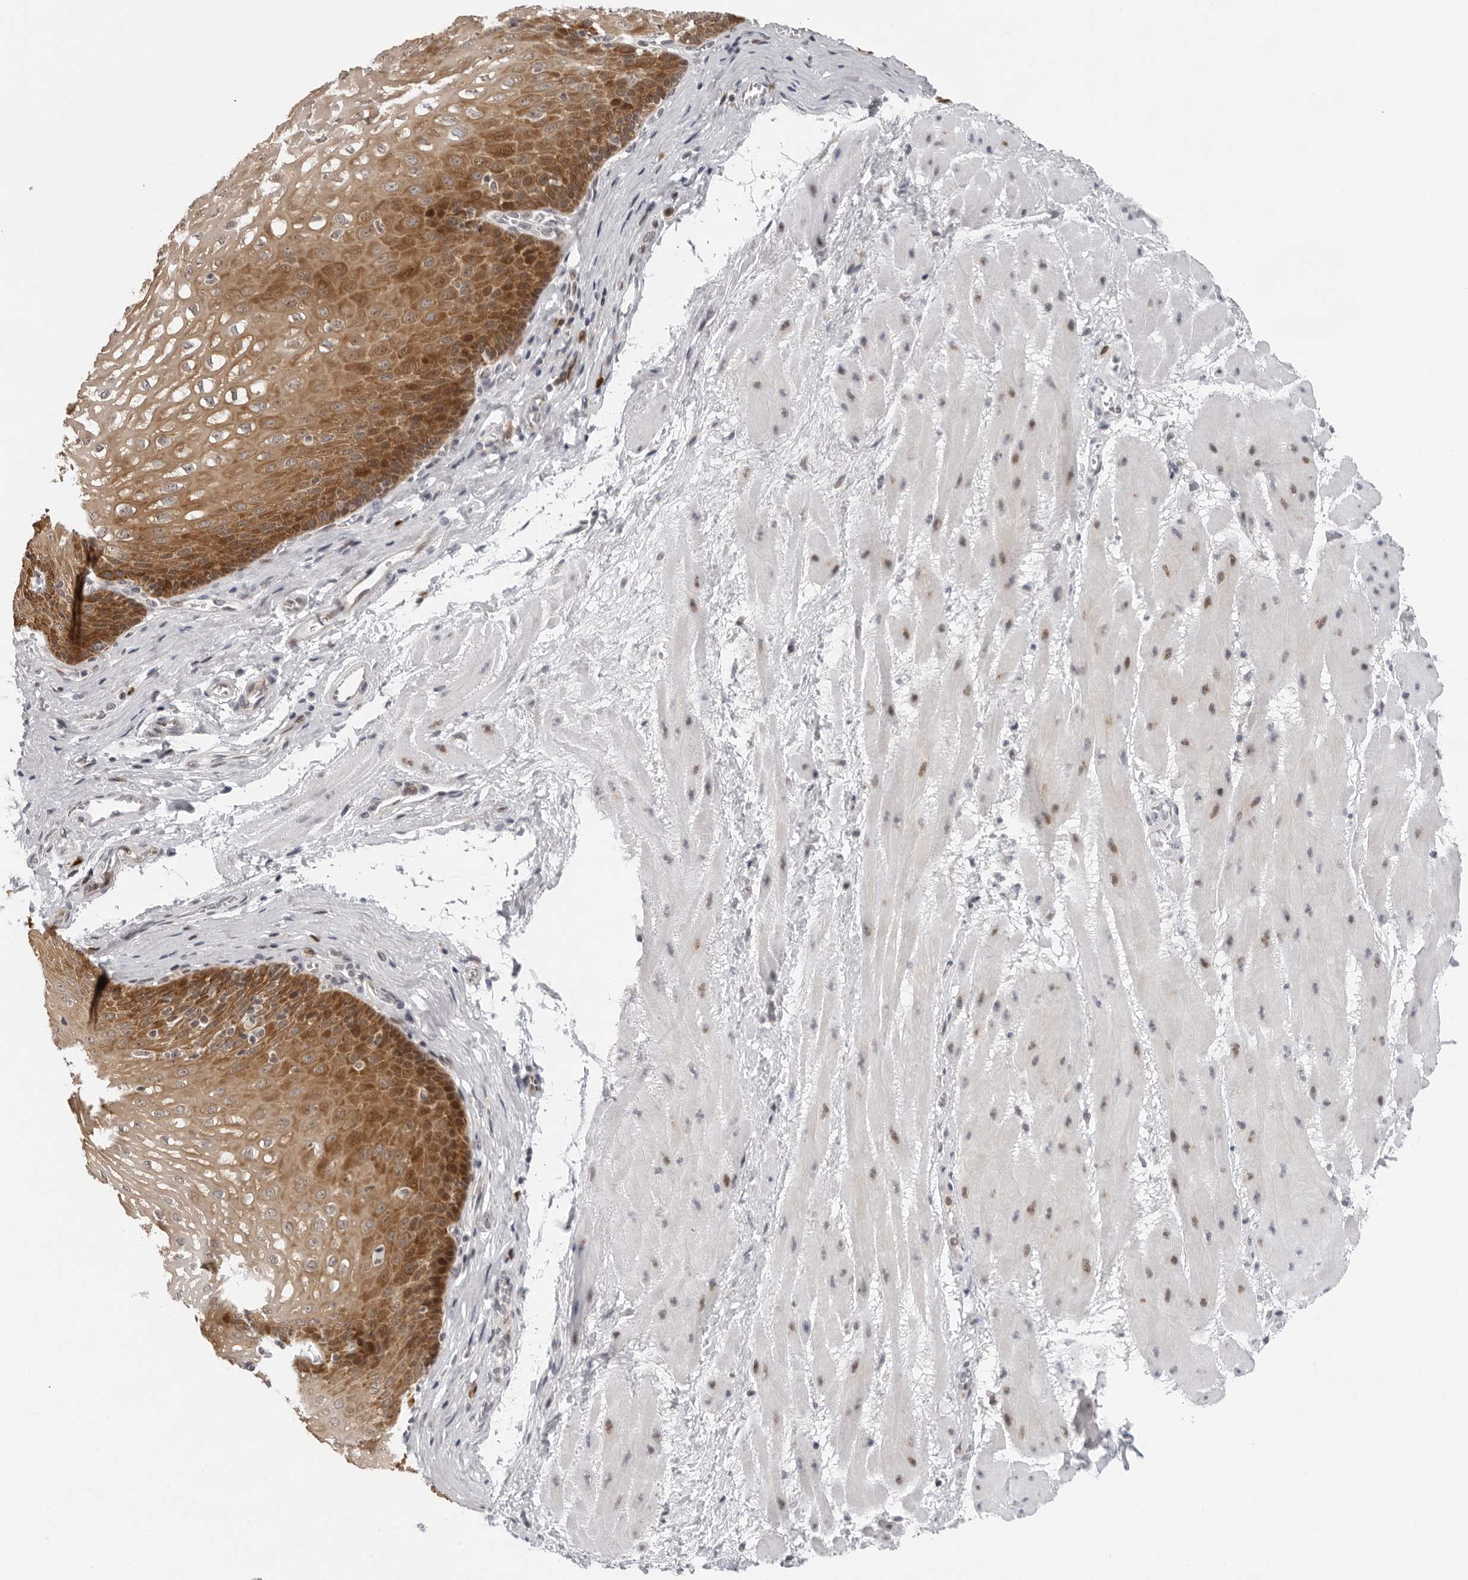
{"staining": {"intensity": "strong", "quantity": ">75%", "location": "cytoplasmic/membranous"}, "tissue": "esophagus", "cell_type": "Squamous epithelial cells", "image_type": "normal", "snomed": [{"axis": "morphology", "description": "Normal tissue, NOS"}, {"axis": "topography", "description": "Esophagus"}], "caption": "High-magnification brightfield microscopy of unremarkable esophagus stained with DAB (3,3'-diaminobenzidine) (brown) and counterstained with hematoxylin (blue). squamous epithelial cells exhibit strong cytoplasmic/membranous staining is appreciated in approximately>75% of cells.", "gene": "PIP4K2C", "patient": {"sex": "male", "age": 48}}